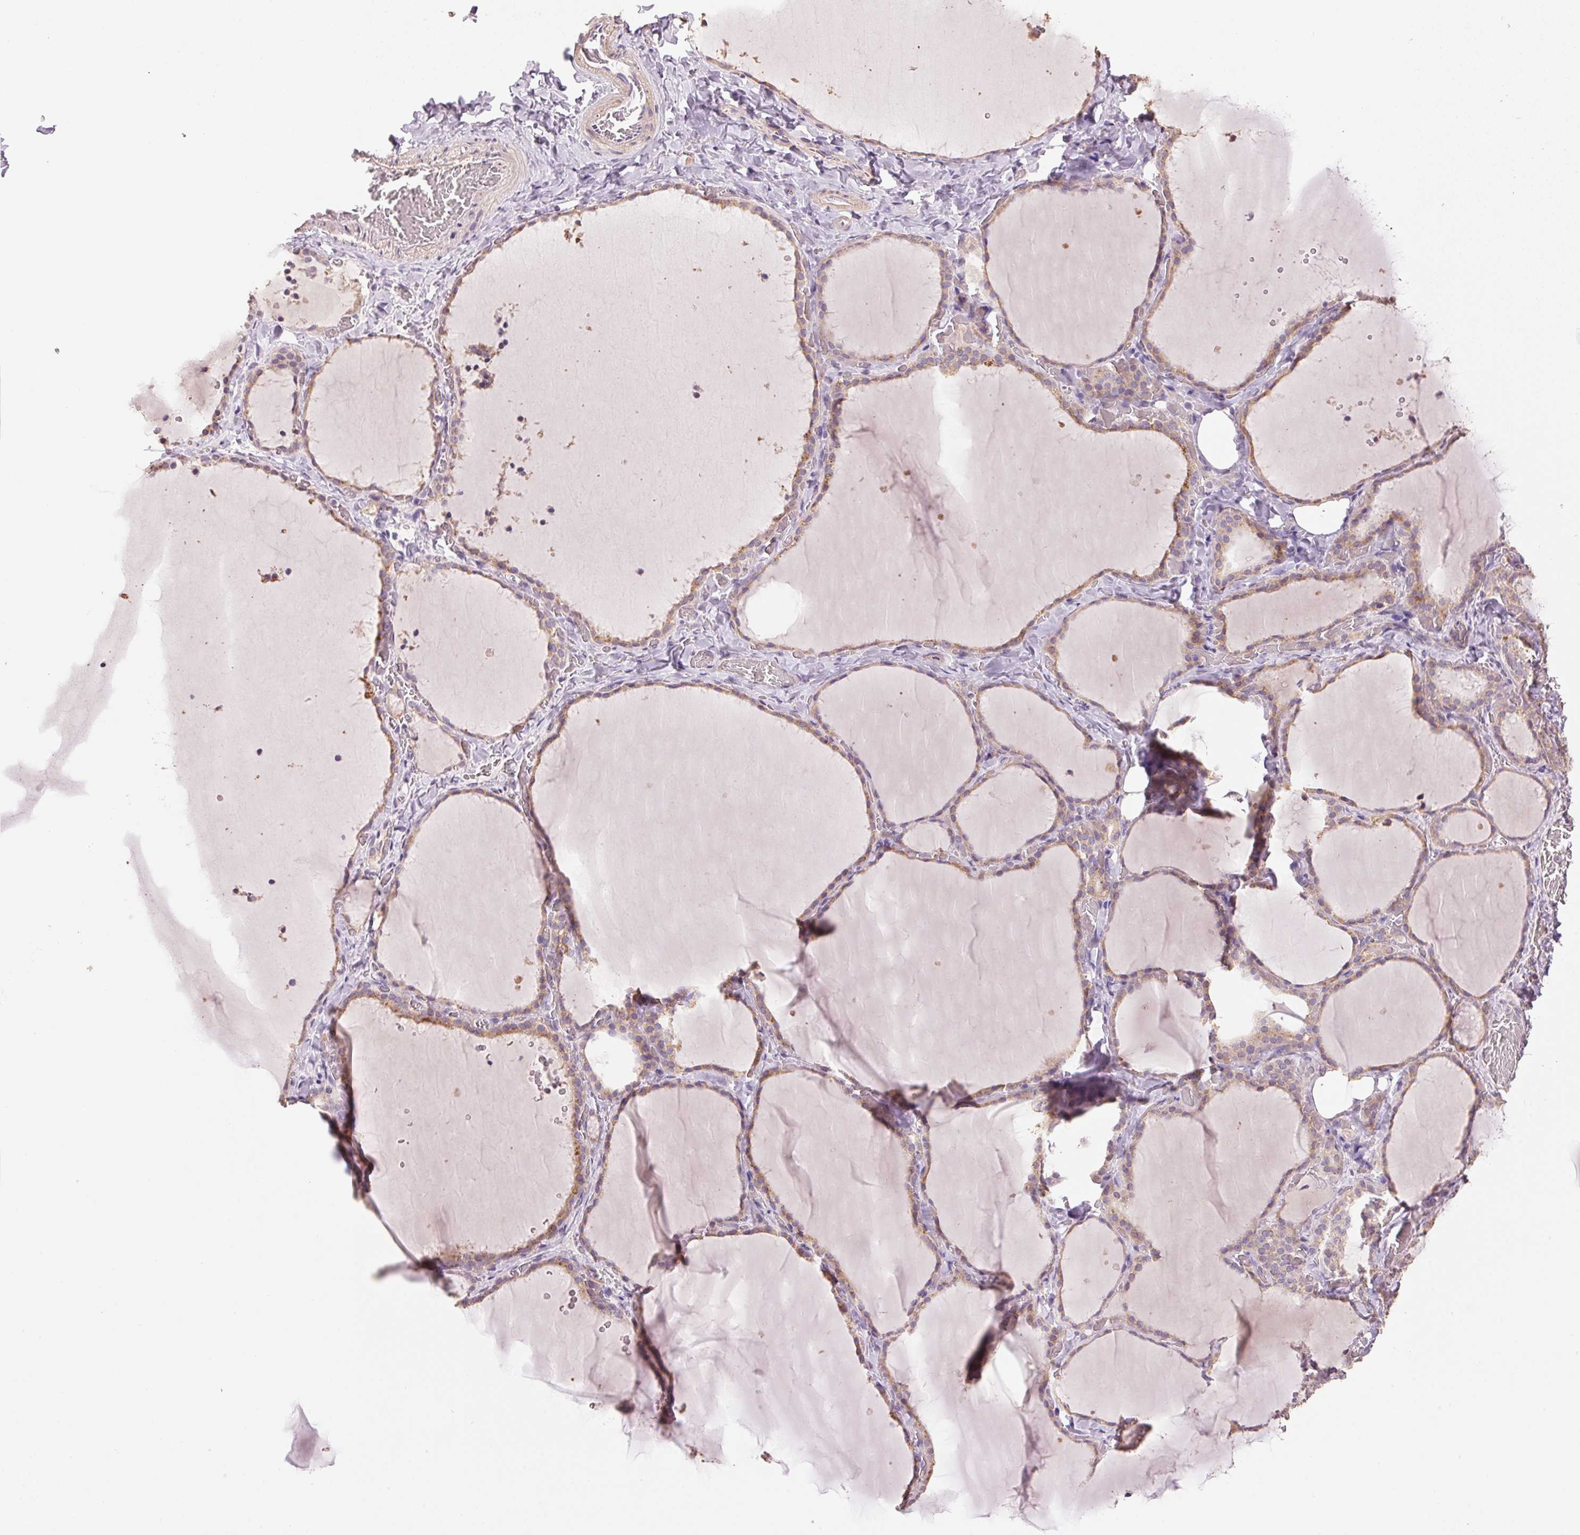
{"staining": {"intensity": "weak", "quantity": "25%-75%", "location": "cytoplasmic/membranous"}, "tissue": "thyroid gland", "cell_type": "Glandular cells", "image_type": "normal", "snomed": [{"axis": "morphology", "description": "Normal tissue, NOS"}, {"axis": "topography", "description": "Thyroid gland"}], "caption": "The photomicrograph reveals immunohistochemical staining of unremarkable thyroid gland. There is weak cytoplasmic/membranous expression is seen in approximately 25%-75% of glandular cells. The staining was performed using DAB (3,3'-diaminobenzidine), with brown indicating positive protein expression. Nuclei are stained blue with hematoxylin.", "gene": "LYZL6", "patient": {"sex": "female", "age": 22}}